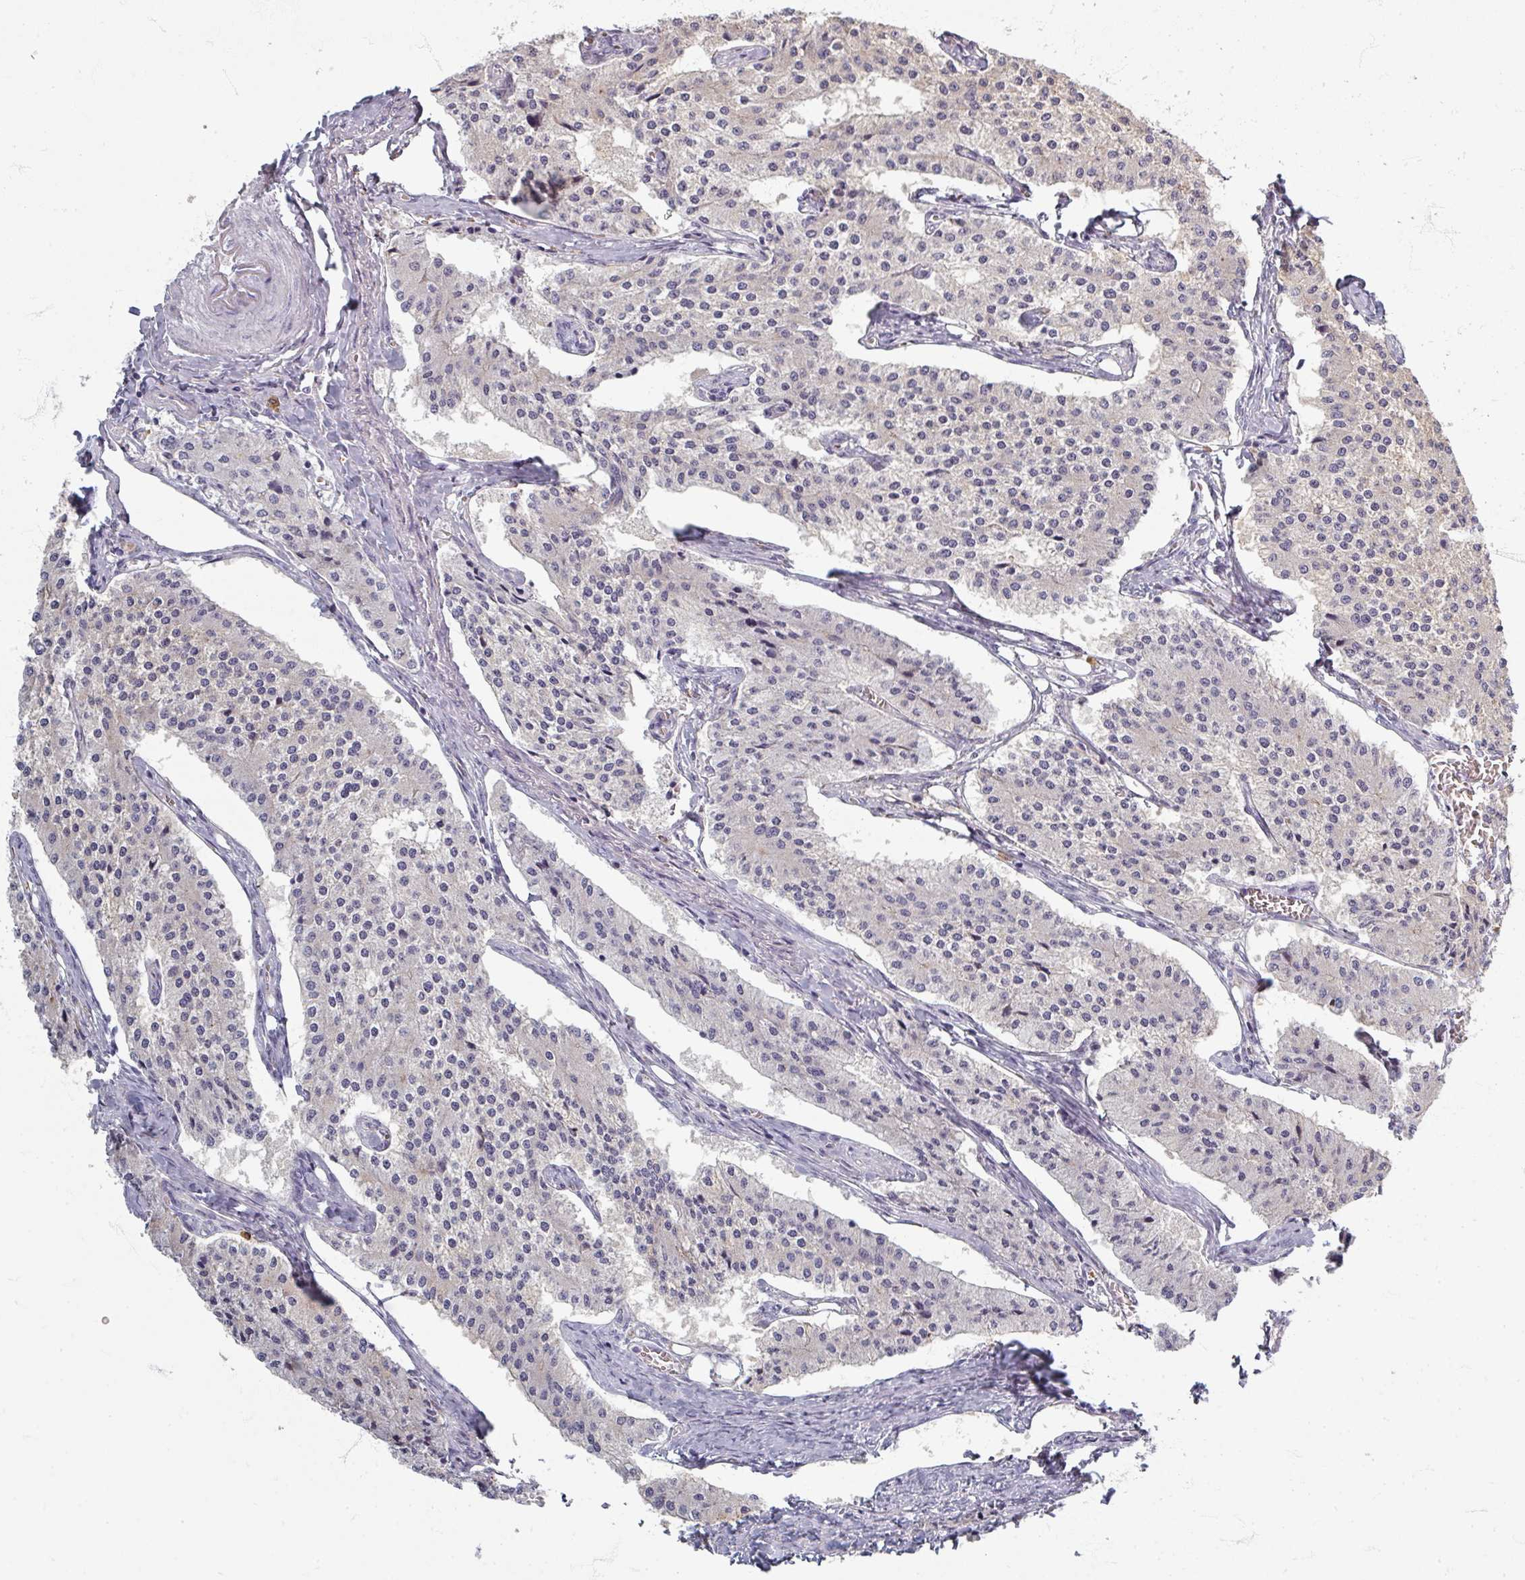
{"staining": {"intensity": "negative", "quantity": "none", "location": "none"}, "tissue": "carcinoid", "cell_type": "Tumor cells", "image_type": "cancer", "snomed": [{"axis": "morphology", "description": "Carcinoid, malignant, NOS"}, {"axis": "topography", "description": "Colon"}], "caption": "DAB (3,3'-diaminobenzidine) immunohistochemical staining of malignant carcinoid exhibits no significant positivity in tumor cells.", "gene": "ZNF878", "patient": {"sex": "female", "age": 52}}